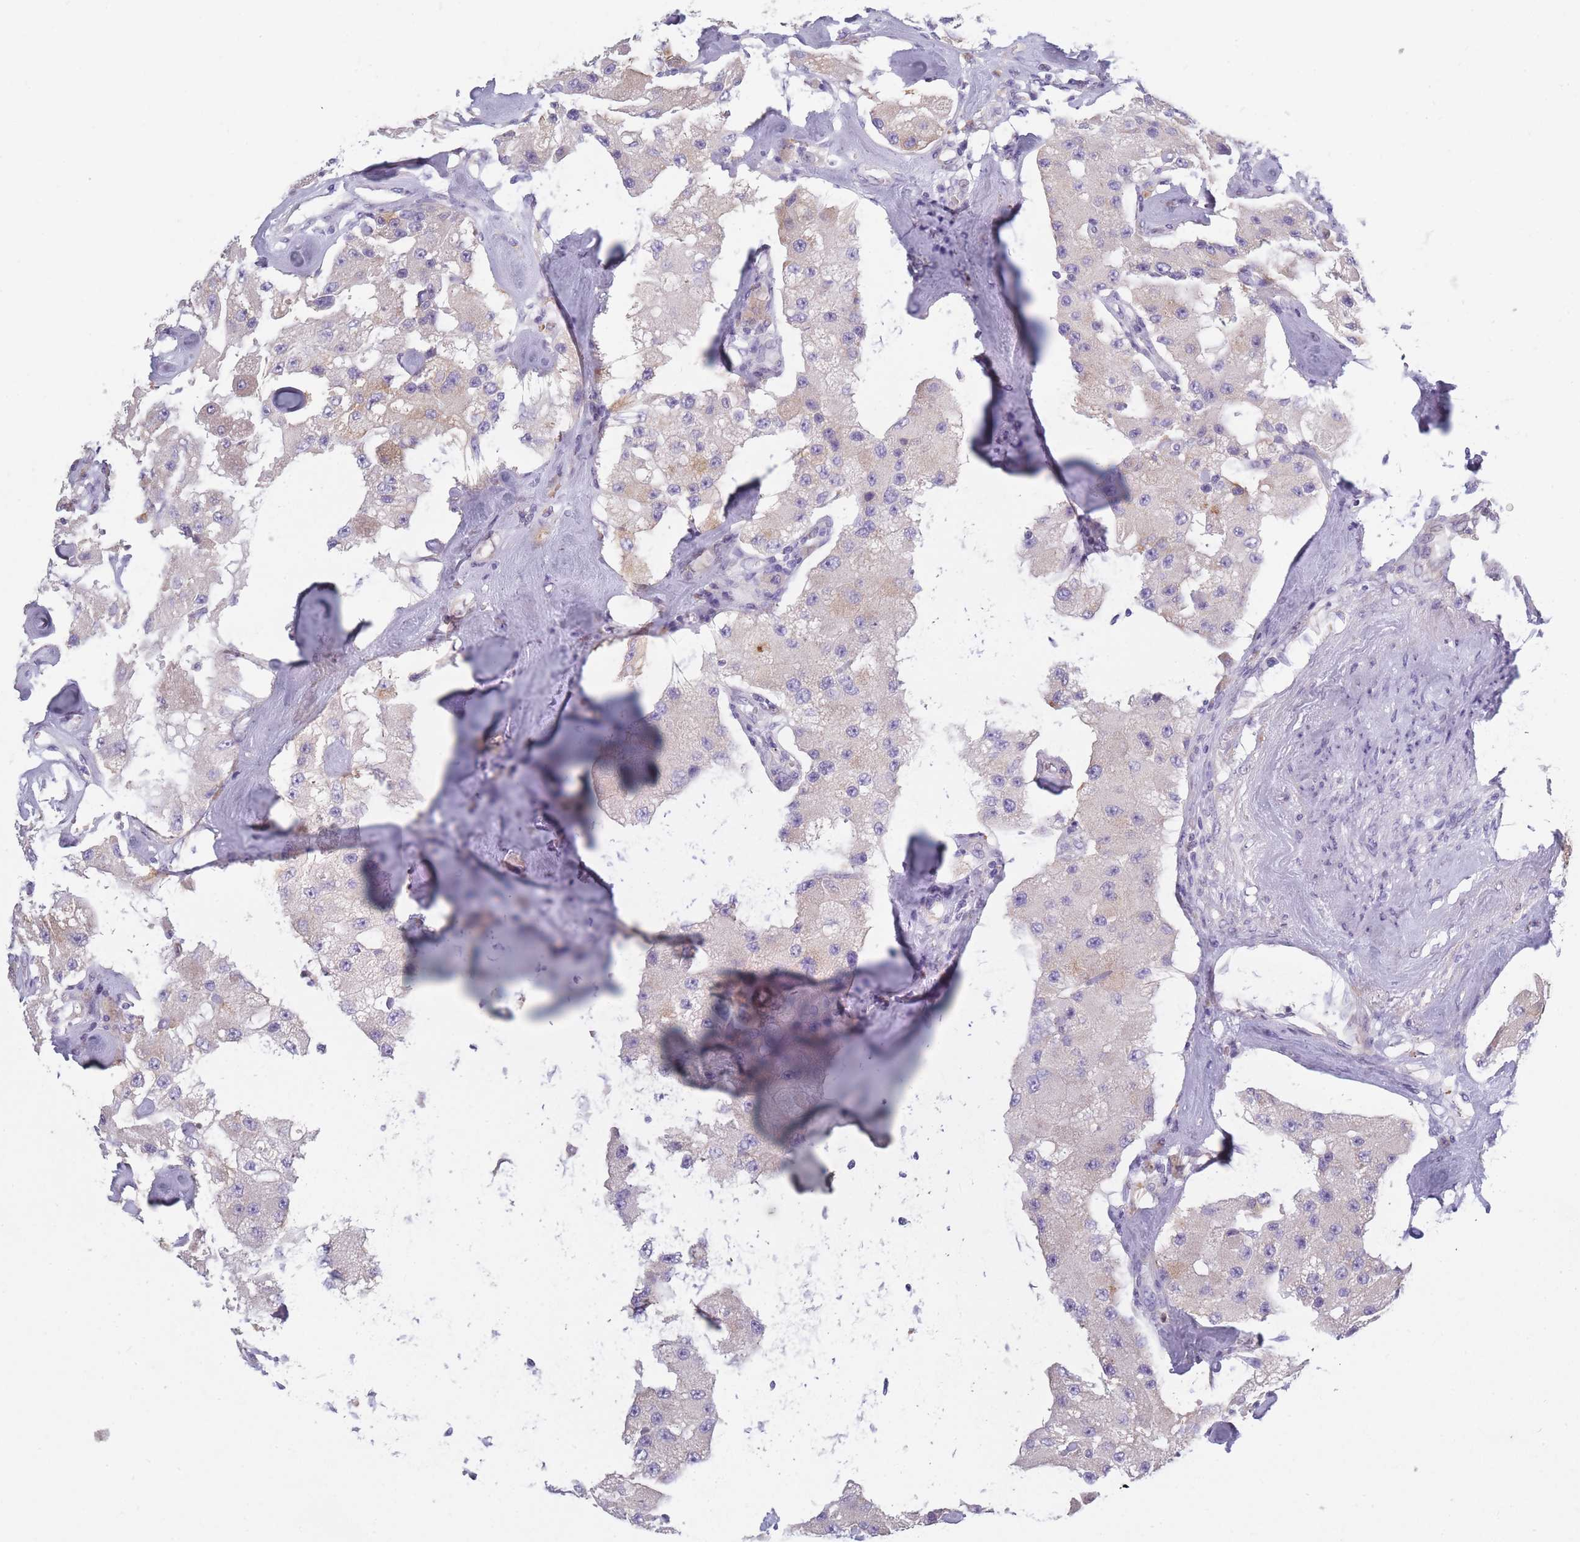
{"staining": {"intensity": "moderate", "quantity": "<25%", "location": "cytoplasmic/membranous"}, "tissue": "carcinoid", "cell_type": "Tumor cells", "image_type": "cancer", "snomed": [{"axis": "morphology", "description": "Carcinoid, malignant, NOS"}, {"axis": "topography", "description": "Pancreas"}], "caption": "IHC micrograph of carcinoid stained for a protein (brown), which displays low levels of moderate cytoplasmic/membranous staining in about <25% of tumor cells.", "gene": "NDUFAF6", "patient": {"sex": "male", "age": 41}}